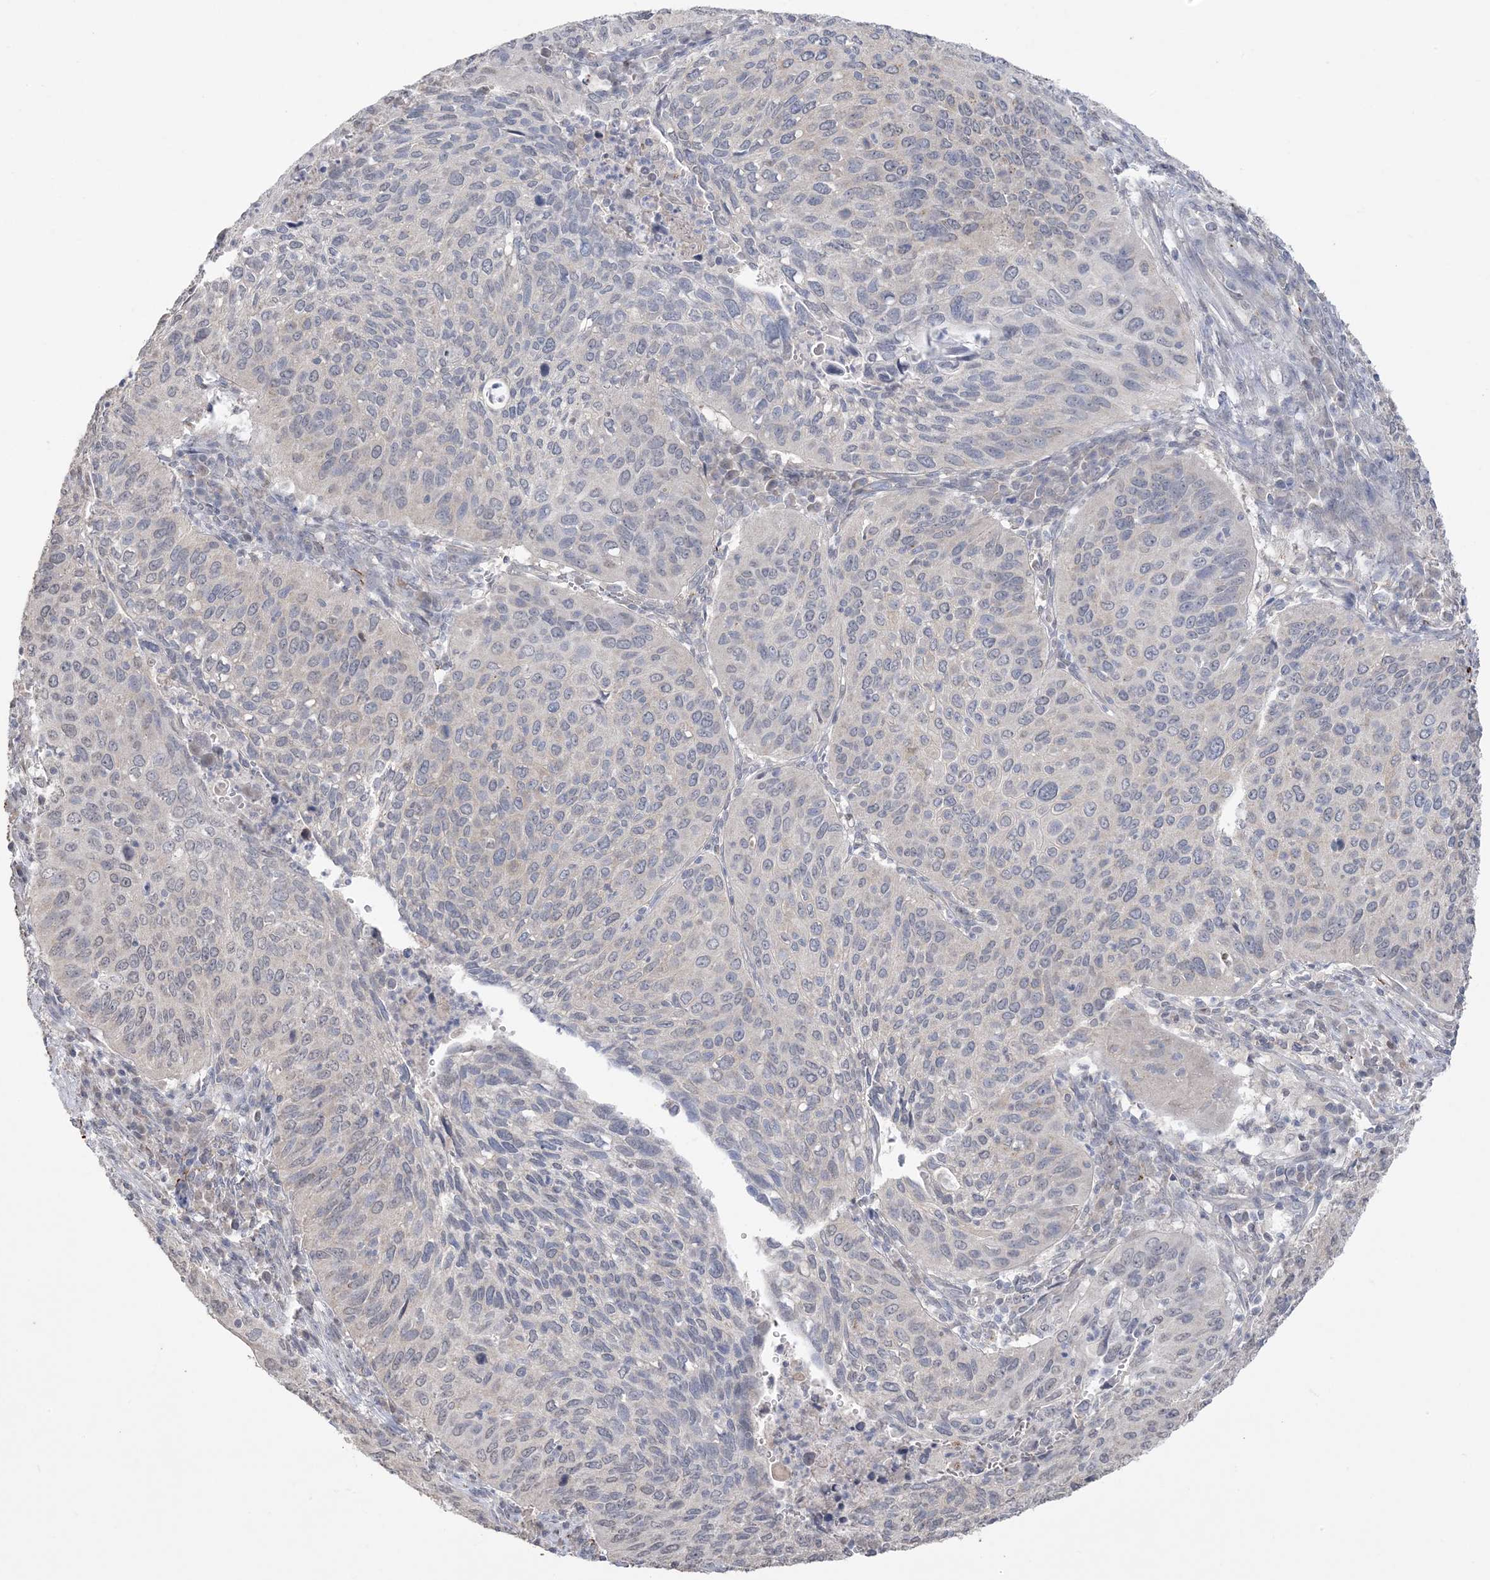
{"staining": {"intensity": "negative", "quantity": "none", "location": "none"}, "tissue": "cervical cancer", "cell_type": "Tumor cells", "image_type": "cancer", "snomed": [{"axis": "morphology", "description": "Squamous cell carcinoma, NOS"}, {"axis": "topography", "description": "Cervix"}], "caption": "The histopathology image displays no significant positivity in tumor cells of cervical cancer.", "gene": "XRN1", "patient": {"sex": "female", "age": 38}}